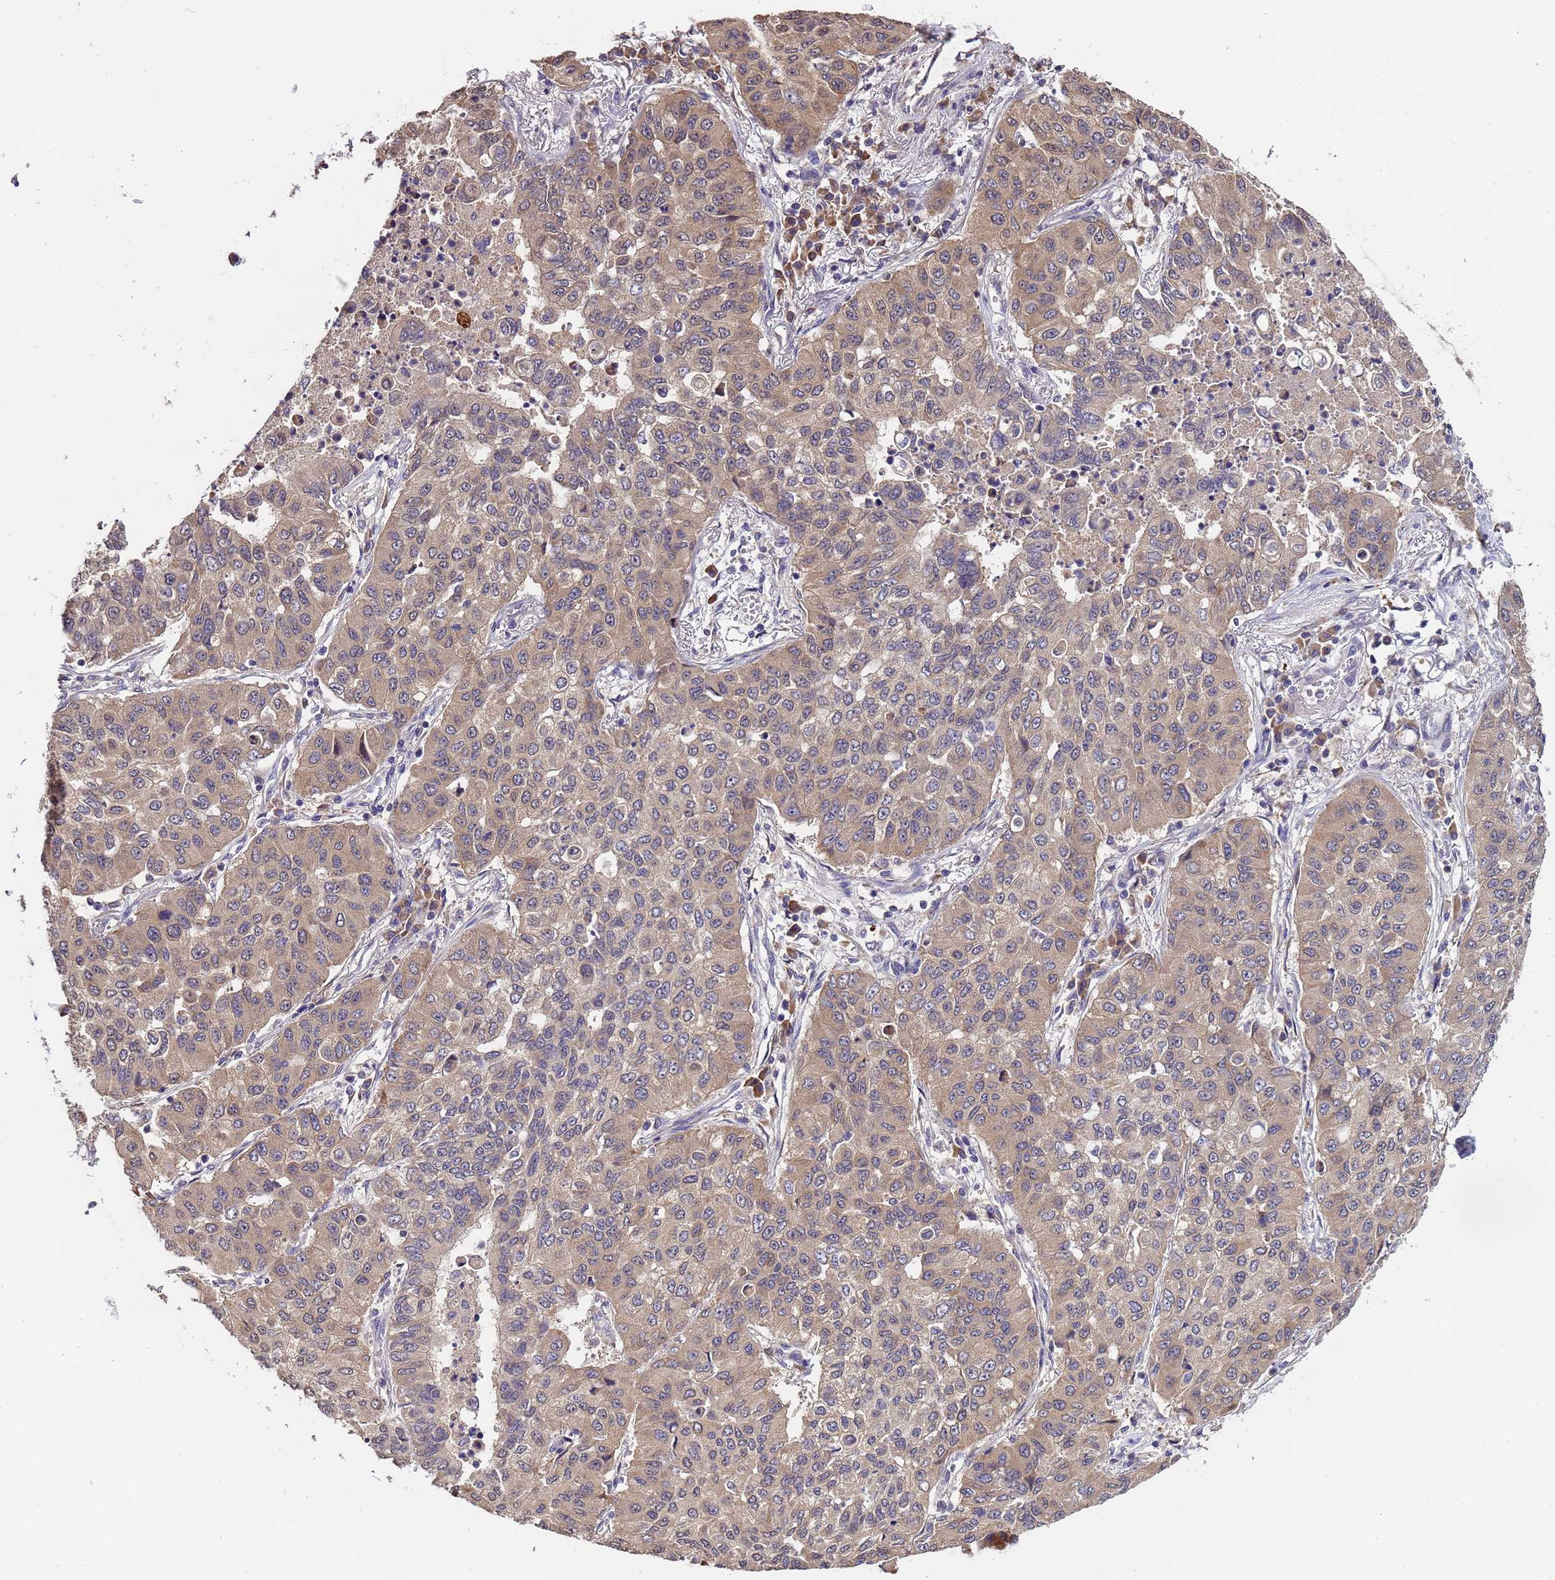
{"staining": {"intensity": "weak", "quantity": ">75%", "location": "cytoplasmic/membranous"}, "tissue": "lung cancer", "cell_type": "Tumor cells", "image_type": "cancer", "snomed": [{"axis": "morphology", "description": "Squamous cell carcinoma, NOS"}, {"axis": "topography", "description": "Lung"}], "caption": "This is a micrograph of immunohistochemistry (IHC) staining of lung cancer (squamous cell carcinoma), which shows weak expression in the cytoplasmic/membranous of tumor cells.", "gene": "ELMOD2", "patient": {"sex": "male", "age": 74}}